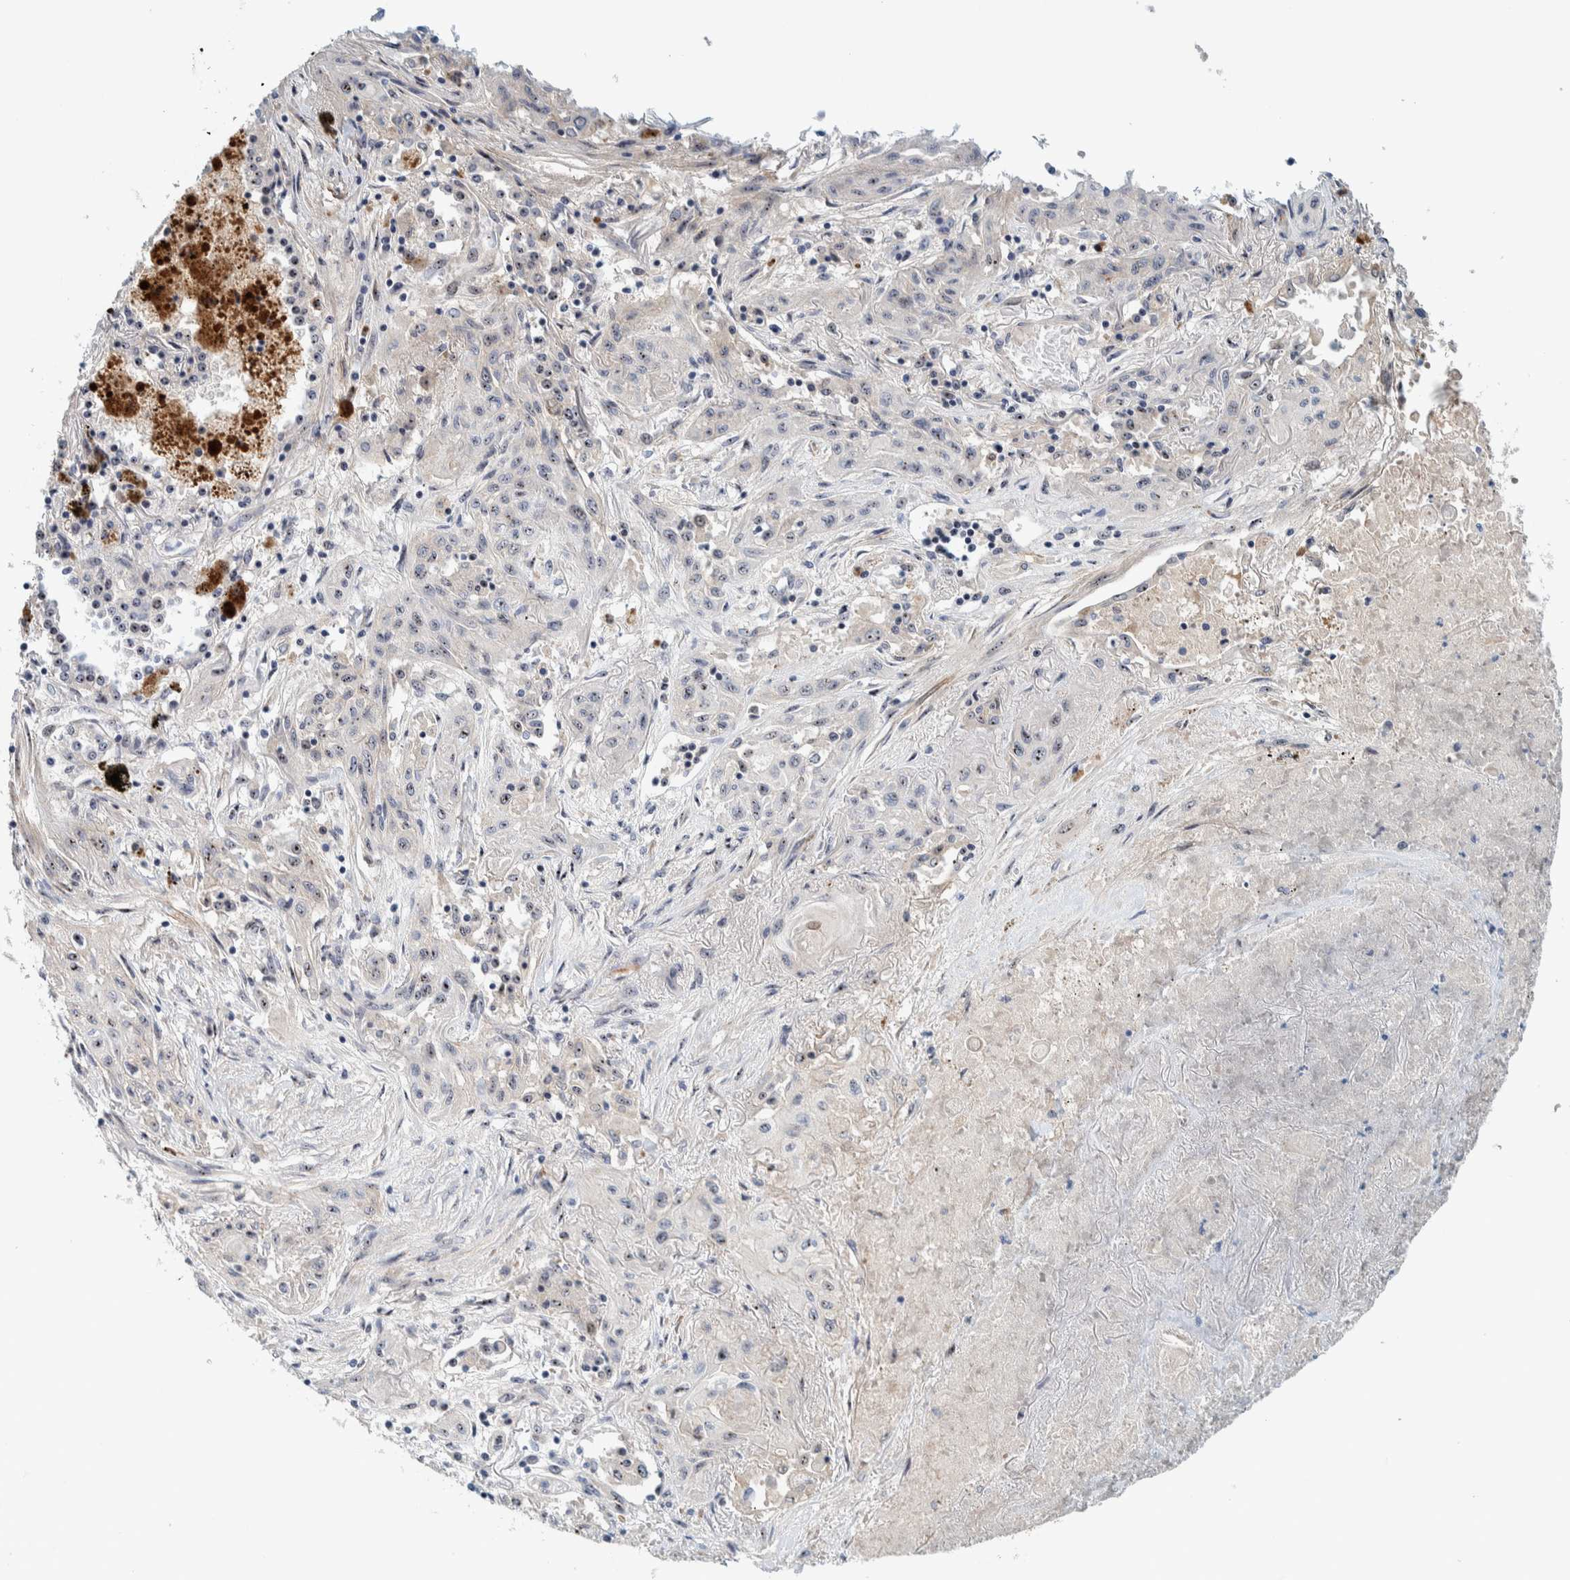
{"staining": {"intensity": "moderate", "quantity": ">75%", "location": "nuclear"}, "tissue": "lung cancer", "cell_type": "Tumor cells", "image_type": "cancer", "snomed": [{"axis": "morphology", "description": "Squamous cell carcinoma, NOS"}, {"axis": "topography", "description": "Lung"}], "caption": "Squamous cell carcinoma (lung) was stained to show a protein in brown. There is medium levels of moderate nuclear staining in about >75% of tumor cells.", "gene": "NOL11", "patient": {"sex": "female", "age": 47}}